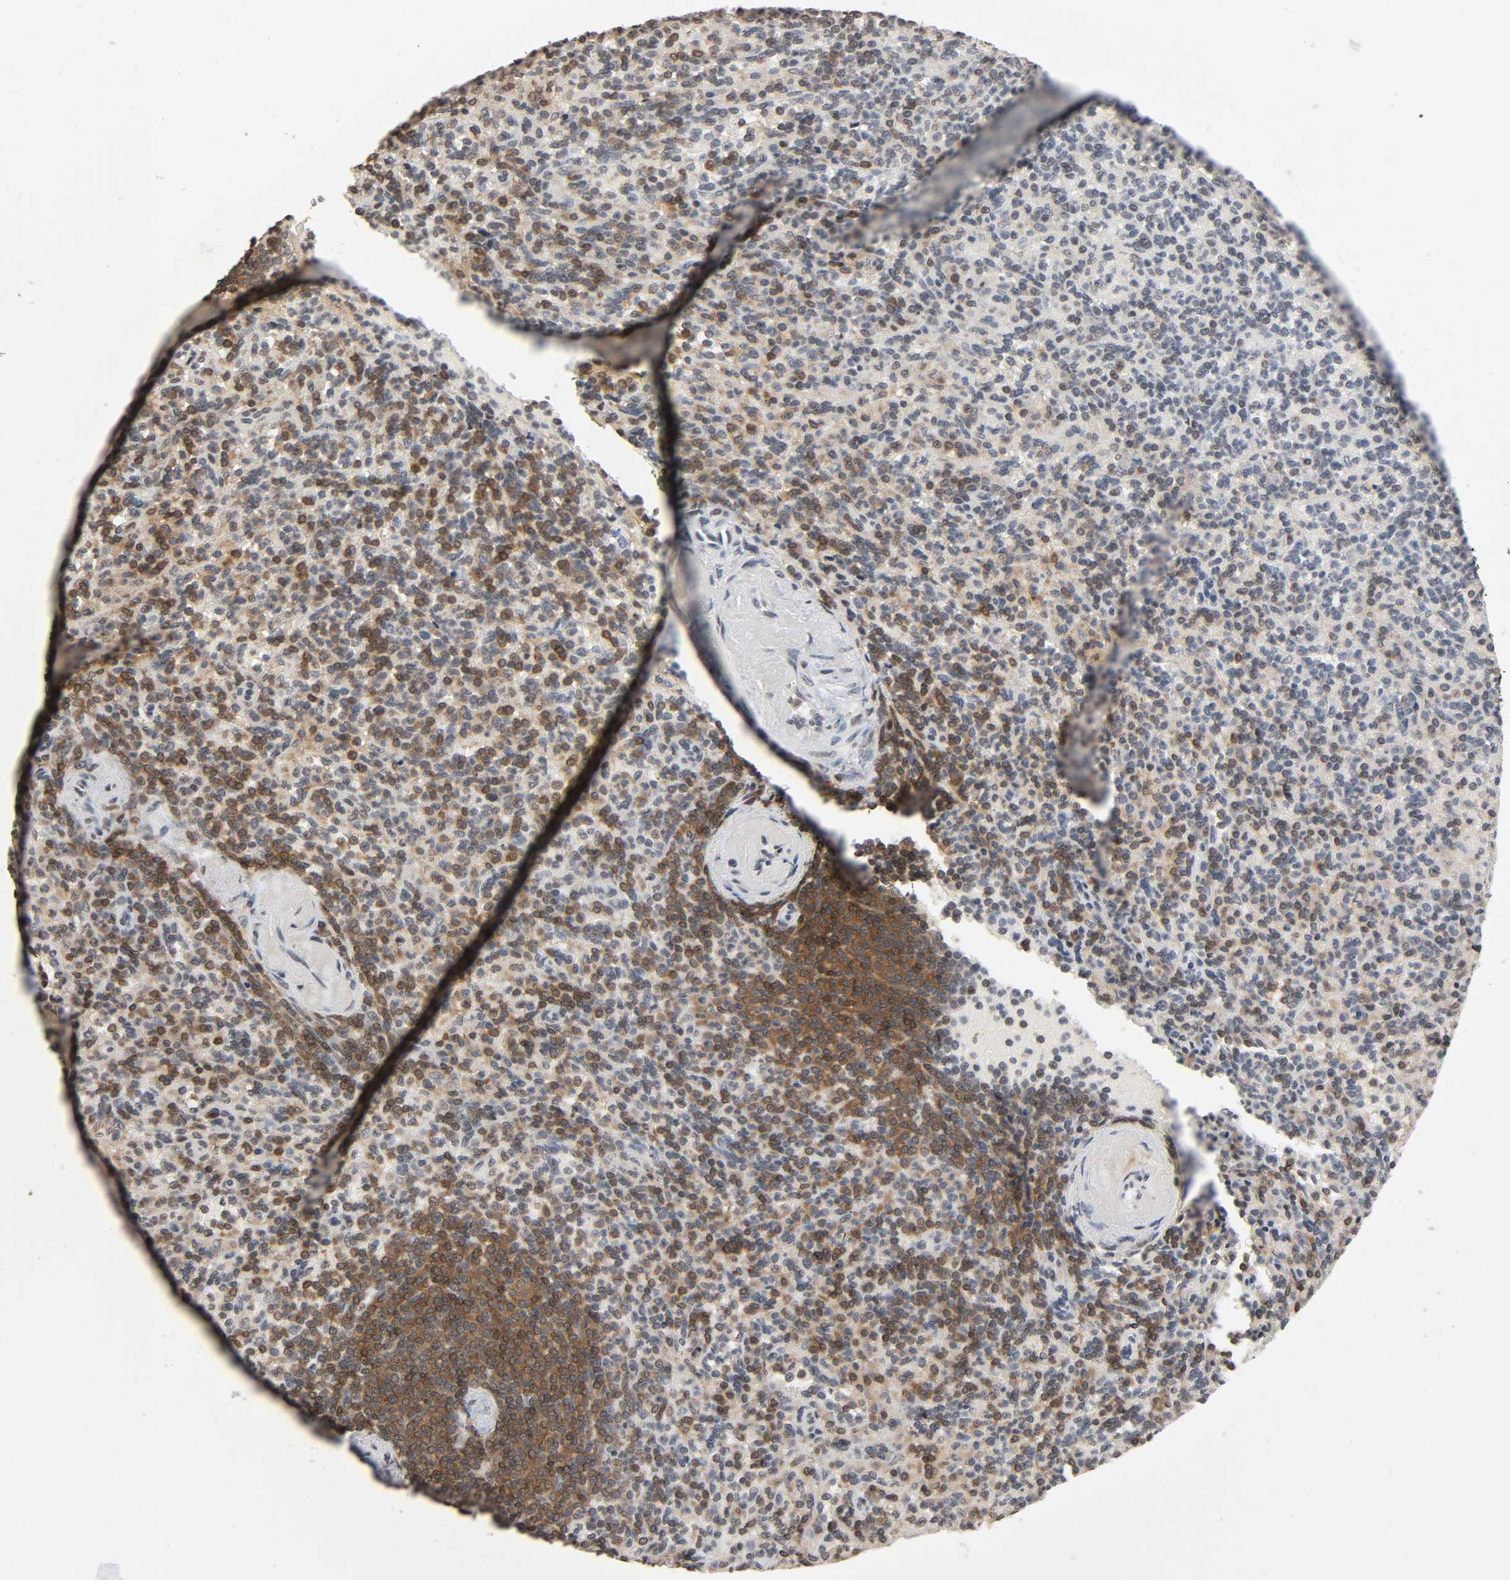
{"staining": {"intensity": "moderate", "quantity": "<25%", "location": "nuclear"}, "tissue": "spleen", "cell_type": "Cells in red pulp", "image_type": "normal", "snomed": [{"axis": "morphology", "description": "Normal tissue, NOS"}, {"axis": "topography", "description": "Spleen"}], "caption": "This image displays benign spleen stained with immunohistochemistry (IHC) to label a protein in brown. The nuclear of cells in red pulp show moderate positivity for the protein. Nuclei are counter-stained blue.", "gene": "STK4", "patient": {"sex": "female", "age": 74}}